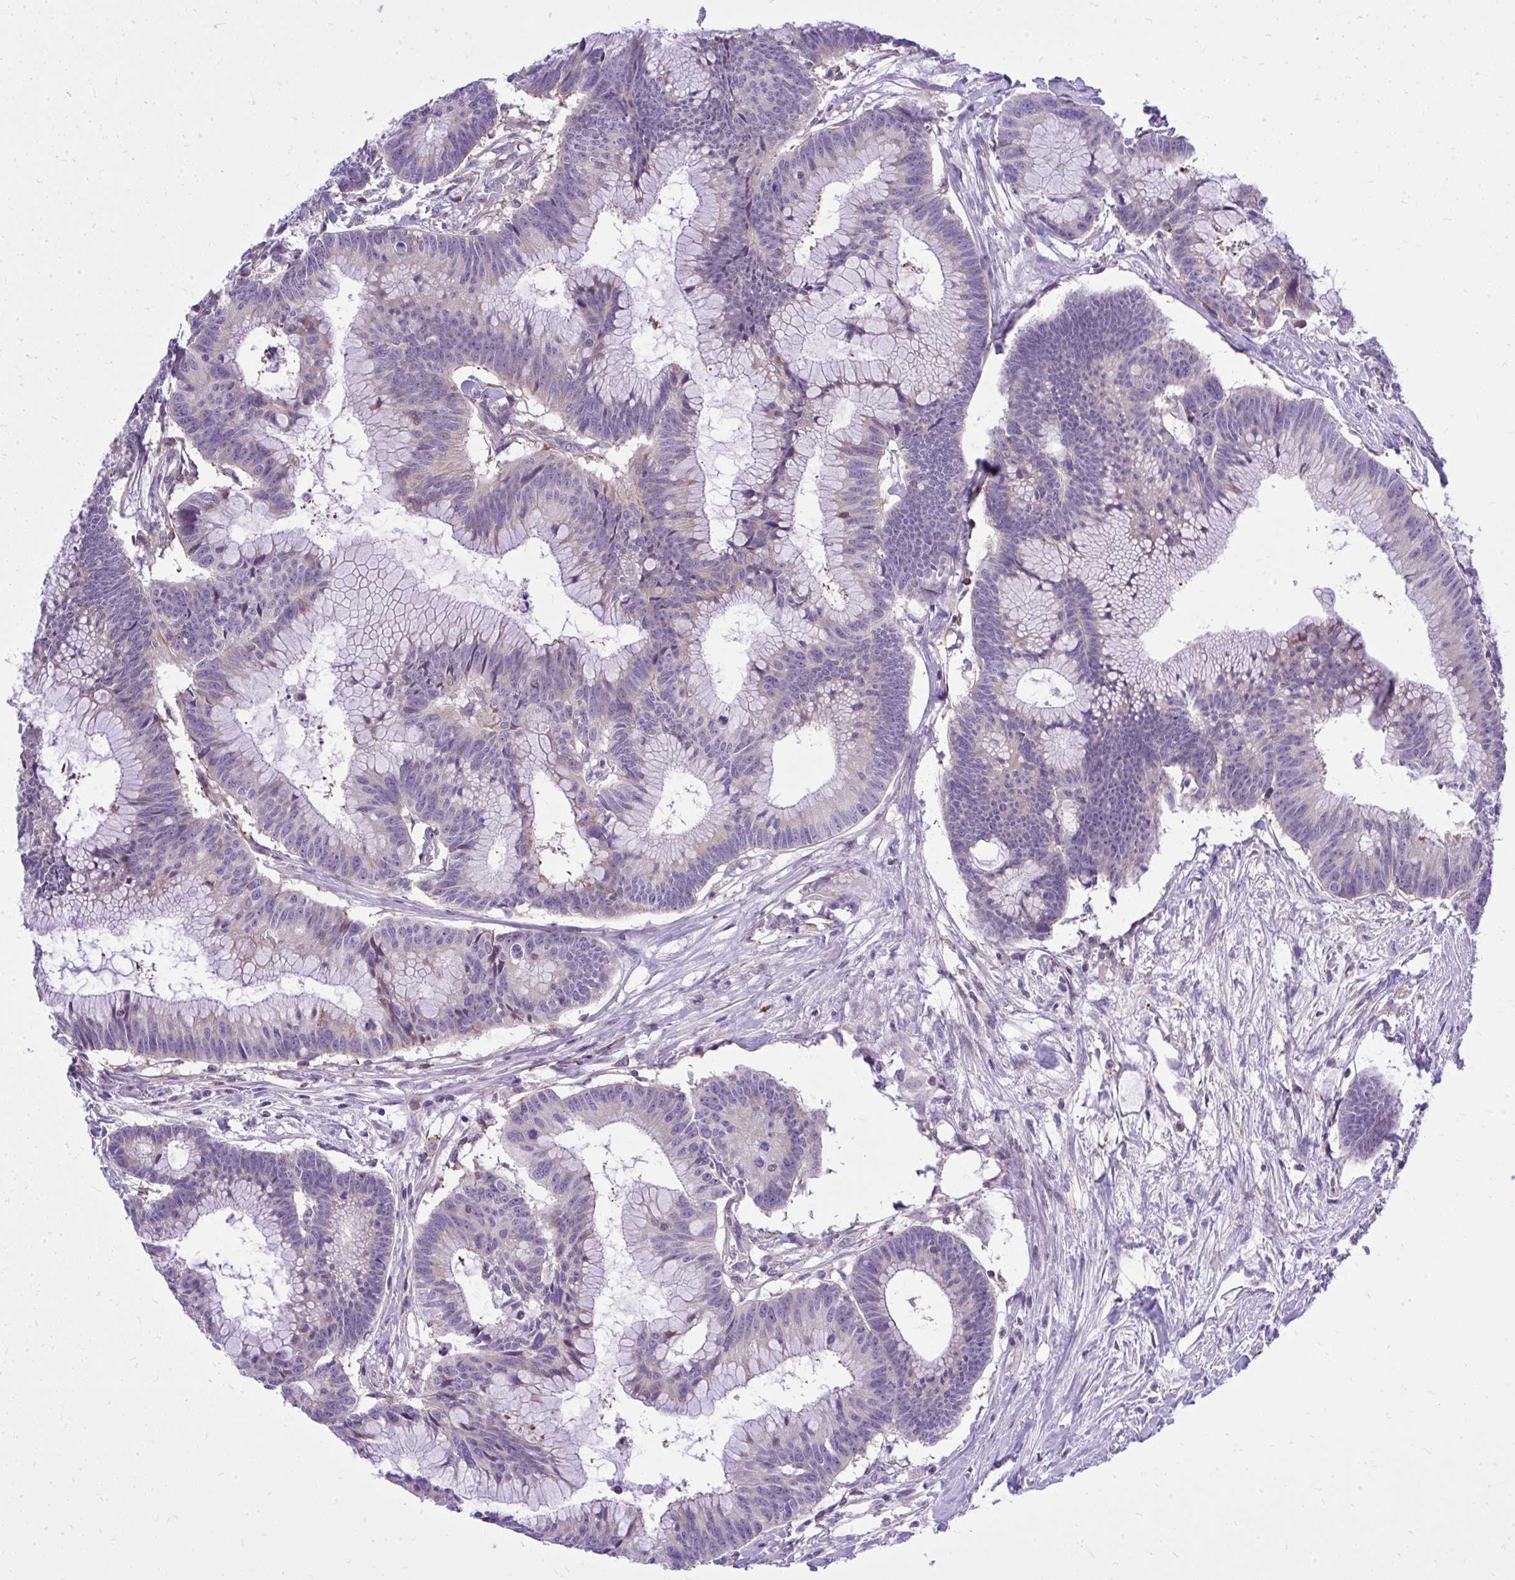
{"staining": {"intensity": "weak", "quantity": "<25%", "location": "cytoplasmic/membranous"}, "tissue": "colorectal cancer", "cell_type": "Tumor cells", "image_type": "cancer", "snomed": [{"axis": "morphology", "description": "Adenocarcinoma, NOS"}, {"axis": "topography", "description": "Colon"}], "caption": "This is a micrograph of immunohistochemistry staining of colorectal cancer, which shows no expression in tumor cells.", "gene": "GRK4", "patient": {"sex": "female", "age": 78}}